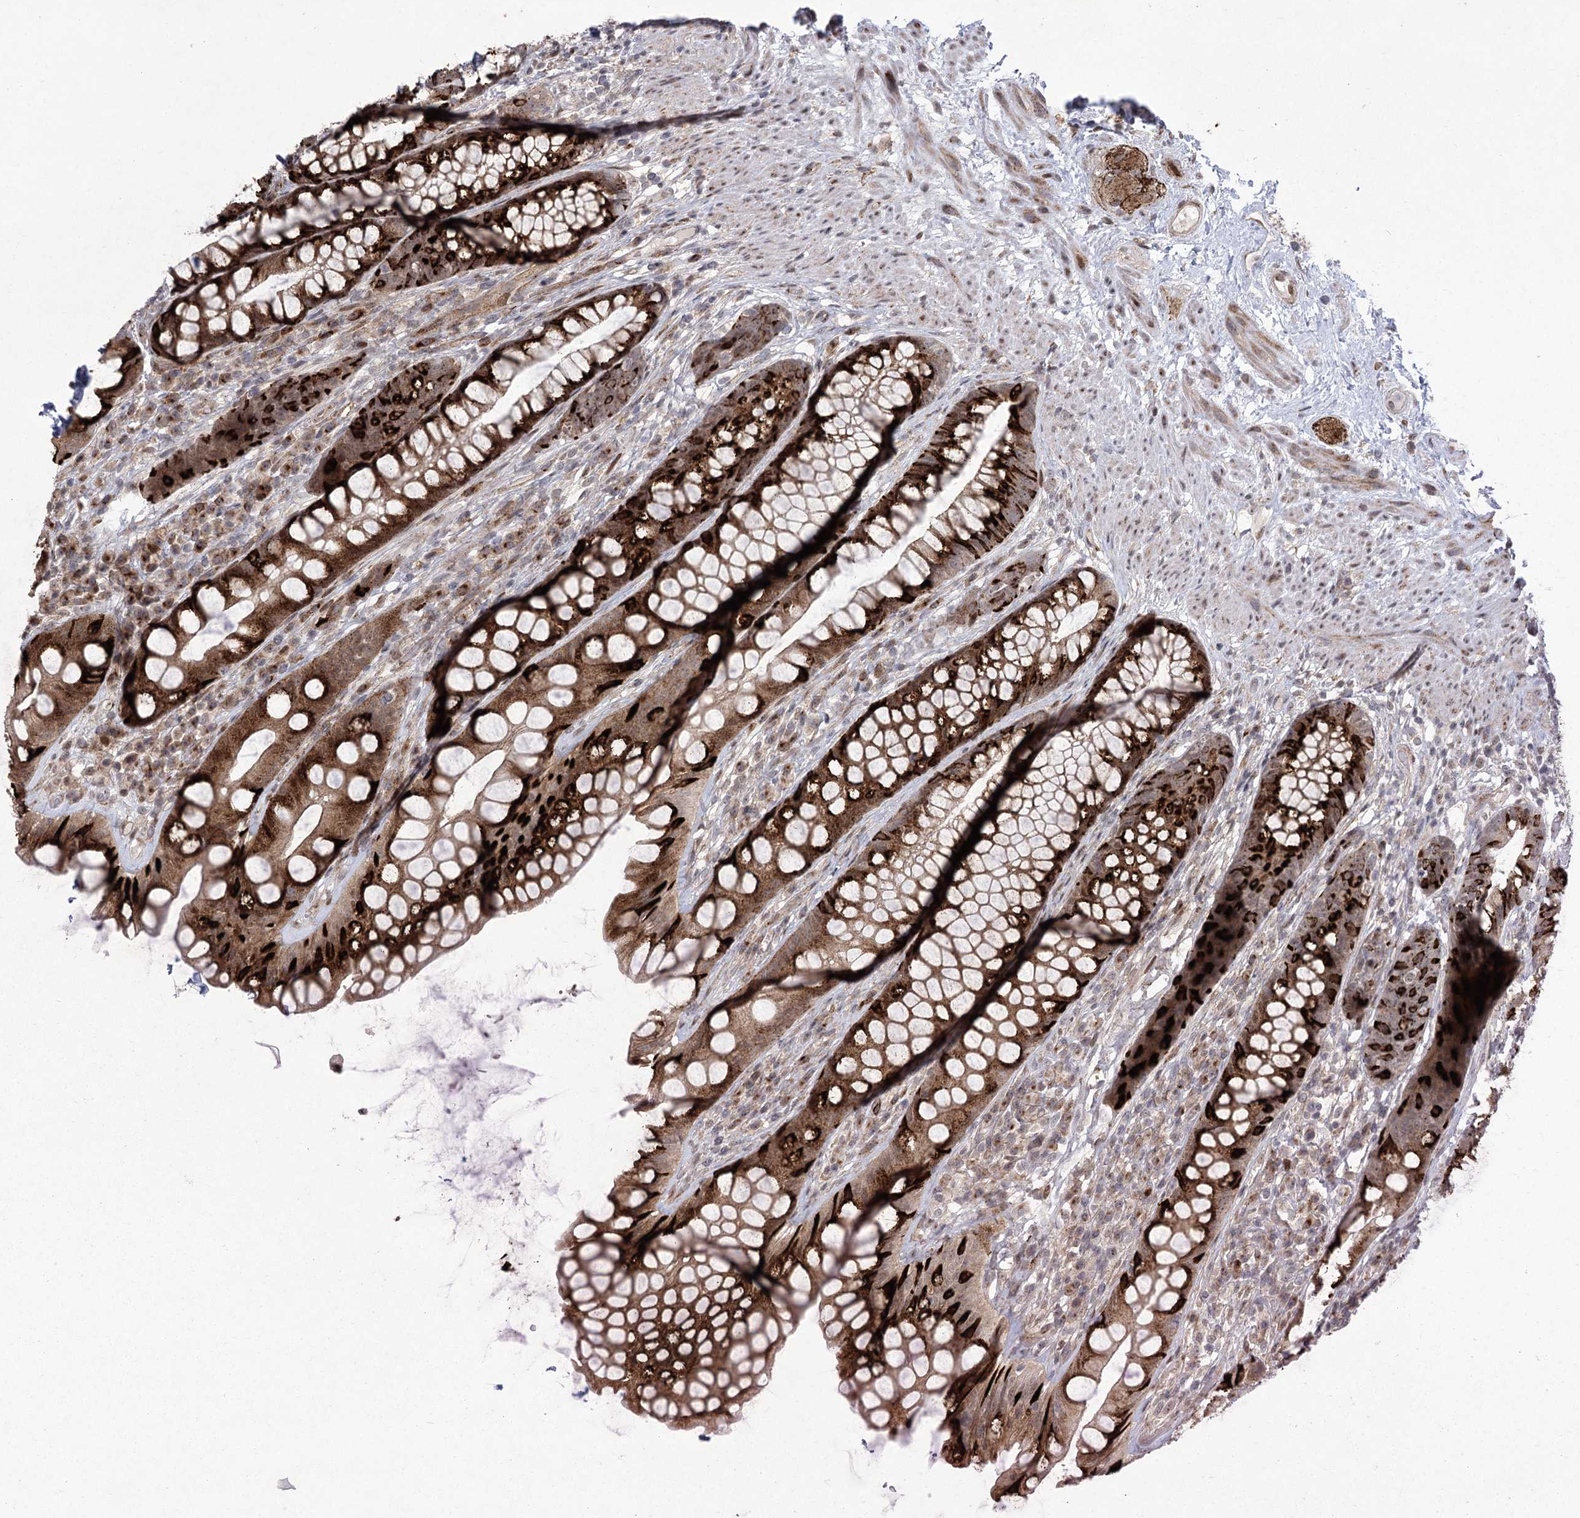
{"staining": {"intensity": "strong", "quantity": ">75%", "location": "cytoplasmic/membranous"}, "tissue": "rectum", "cell_type": "Glandular cells", "image_type": "normal", "snomed": [{"axis": "morphology", "description": "Normal tissue, NOS"}, {"axis": "topography", "description": "Rectum"}], "caption": "A high amount of strong cytoplasmic/membranous expression is appreciated in about >75% of glandular cells in unremarkable rectum.", "gene": "PARM1", "patient": {"sex": "male", "age": 74}}